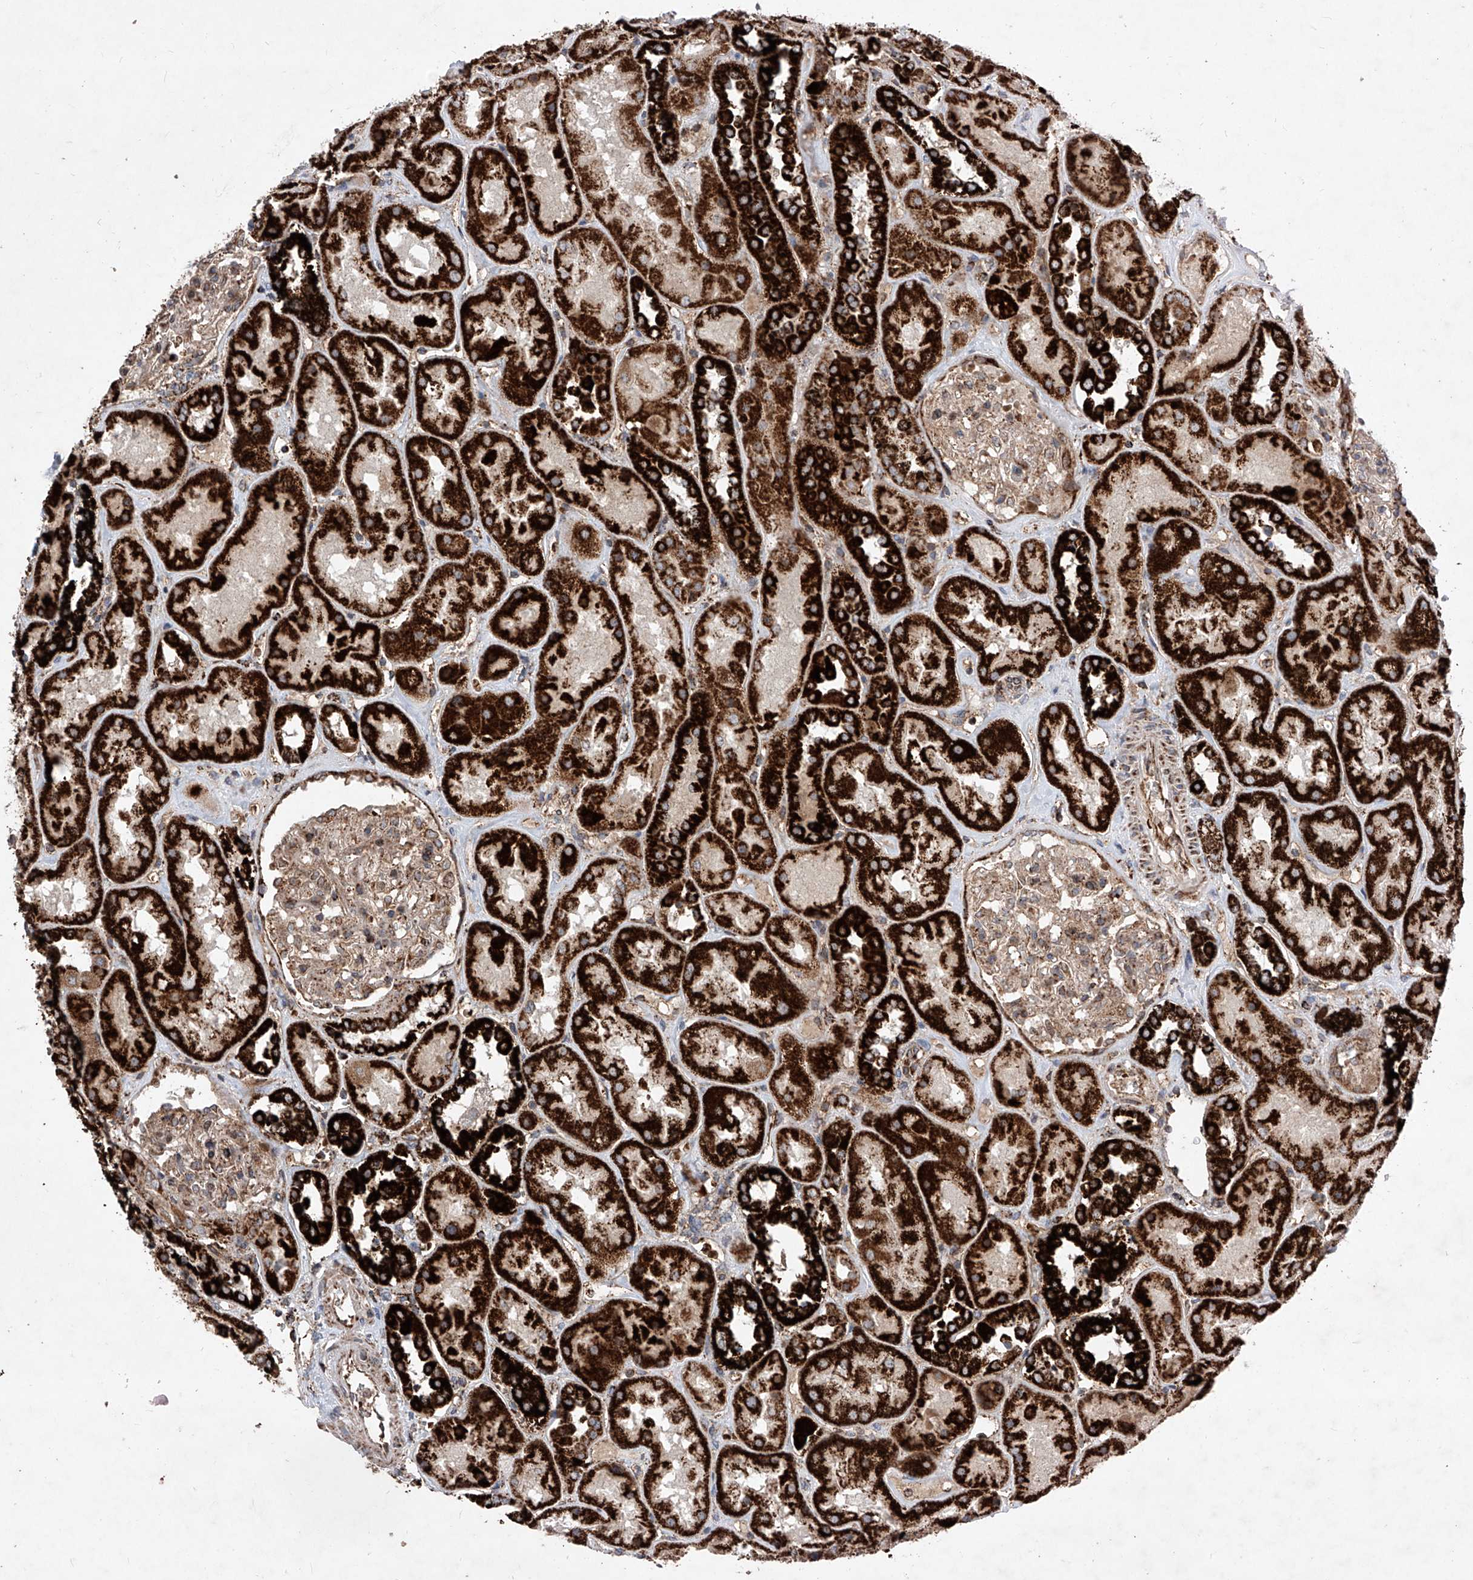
{"staining": {"intensity": "weak", "quantity": ">75%", "location": "cytoplasmic/membranous"}, "tissue": "kidney", "cell_type": "Cells in glomeruli", "image_type": "normal", "snomed": [{"axis": "morphology", "description": "Normal tissue, NOS"}, {"axis": "topography", "description": "Kidney"}], "caption": "Protein expression by immunohistochemistry (IHC) exhibits weak cytoplasmic/membranous positivity in about >75% of cells in glomeruli in unremarkable kidney.", "gene": "SEMA6A", "patient": {"sex": "male", "age": 70}}